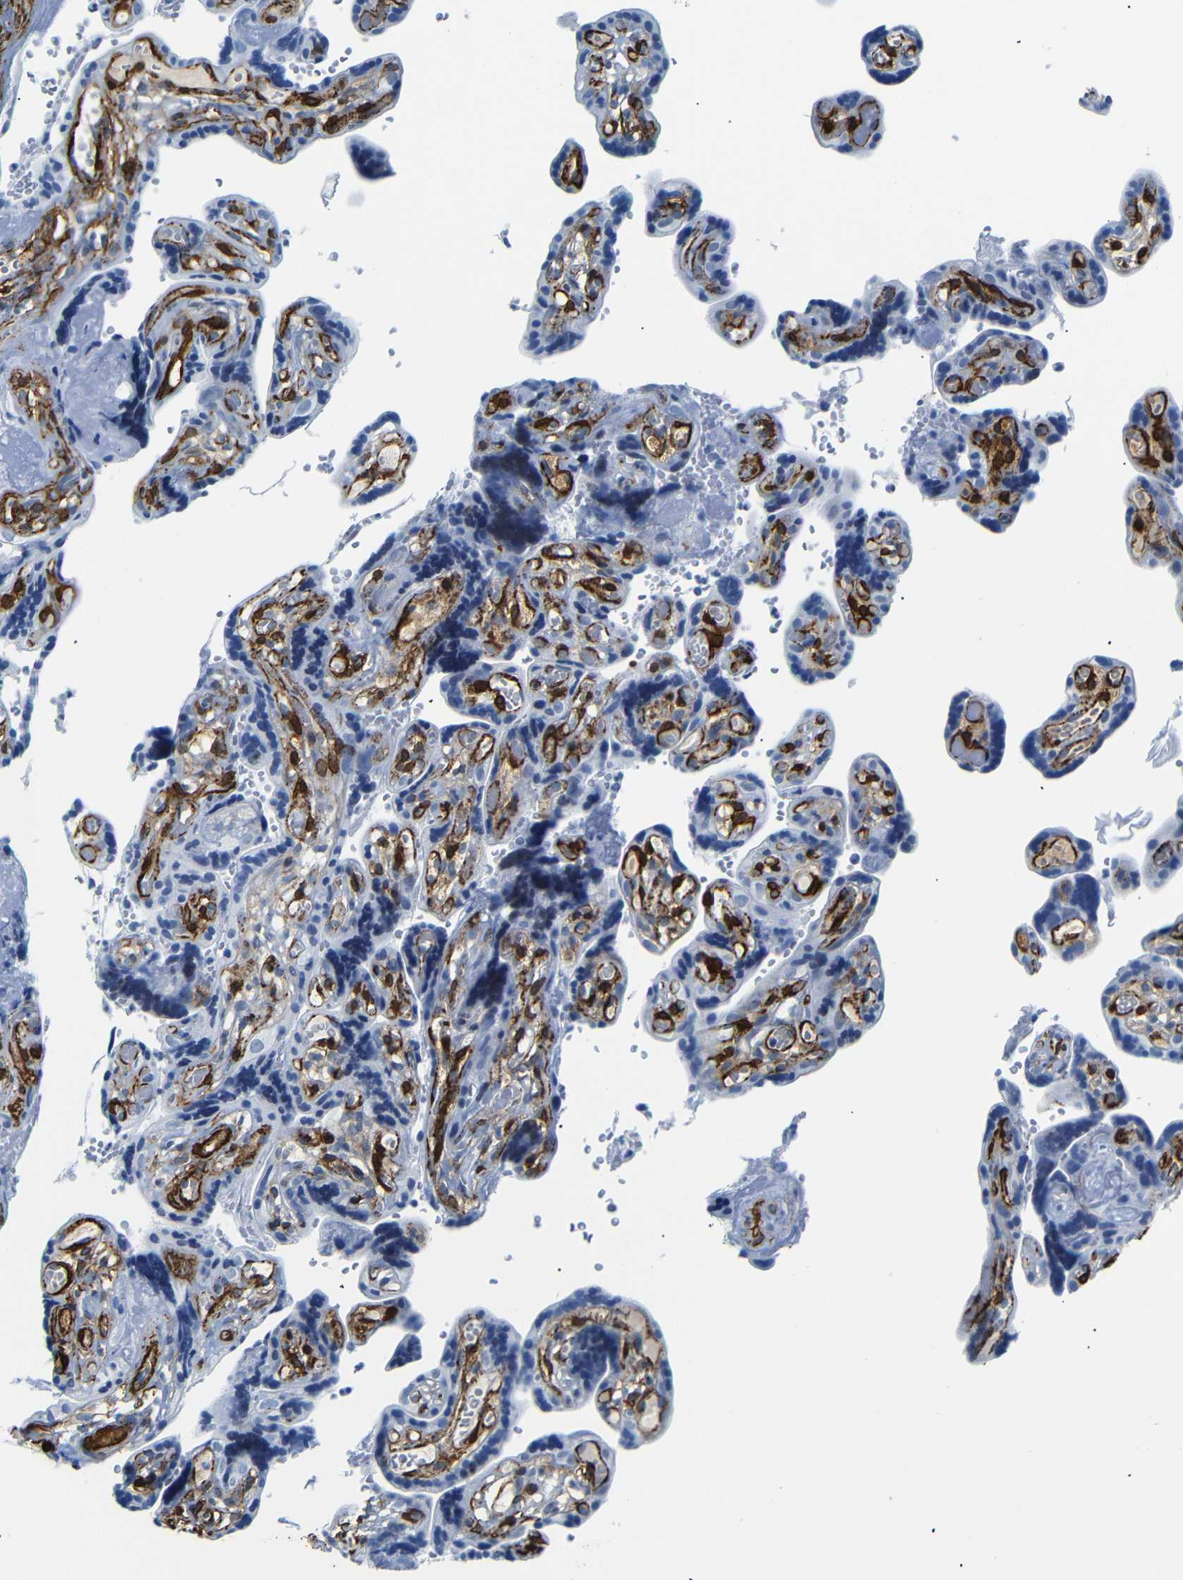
{"staining": {"intensity": "negative", "quantity": "none", "location": "none"}, "tissue": "placenta", "cell_type": "Decidual cells", "image_type": "normal", "snomed": [{"axis": "morphology", "description": "Normal tissue, NOS"}, {"axis": "topography", "description": "Placenta"}], "caption": "Immunohistochemical staining of benign human placenta shows no significant staining in decidual cells.", "gene": "ACTA2", "patient": {"sex": "female", "age": 30}}